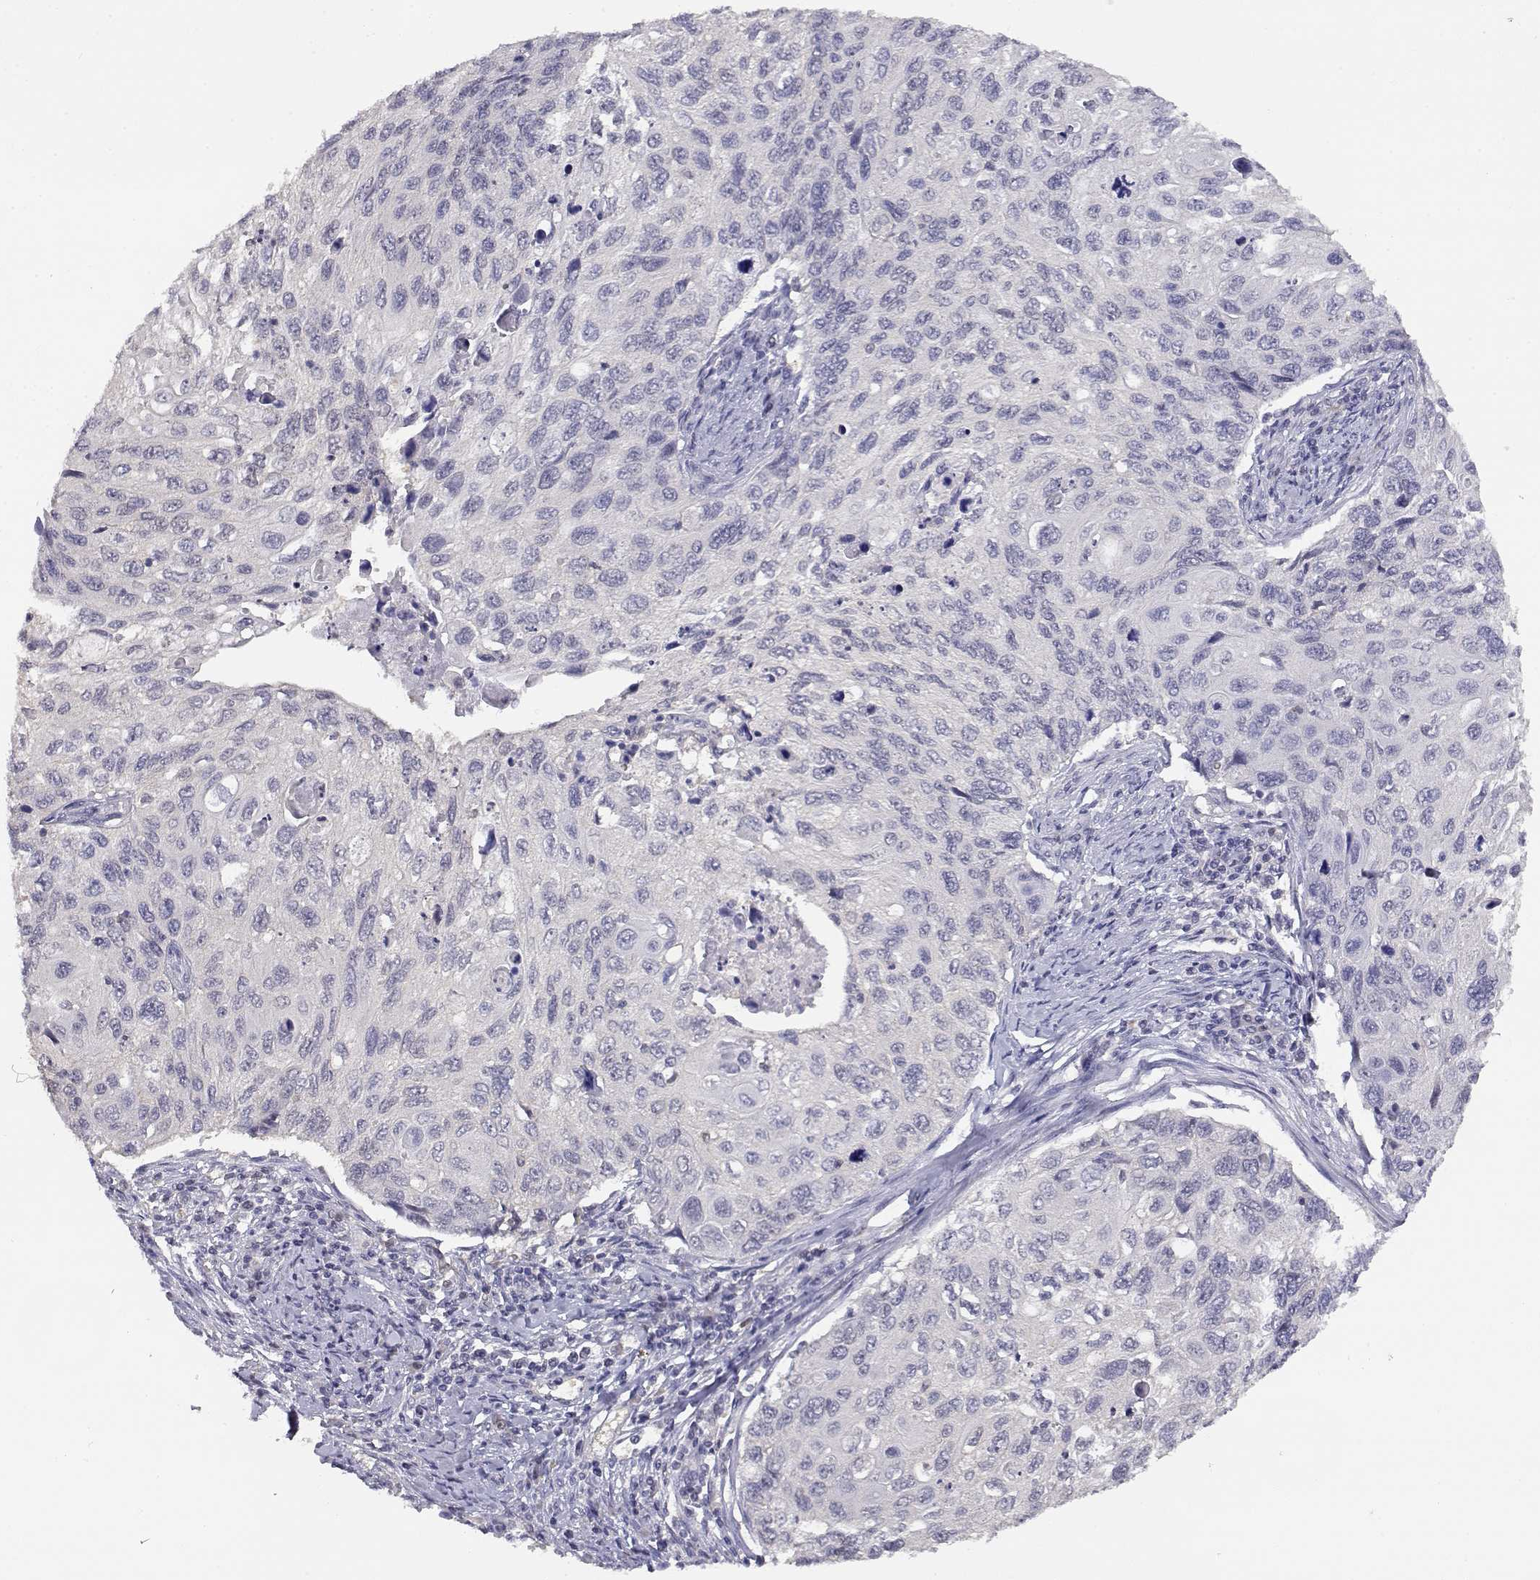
{"staining": {"intensity": "negative", "quantity": "none", "location": "none"}, "tissue": "cervical cancer", "cell_type": "Tumor cells", "image_type": "cancer", "snomed": [{"axis": "morphology", "description": "Squamous cell carcinoma, NOS"}, {"axis": "topography", "description": "Cervix"}], "caption": "A photomicrograph of cervical cancer (squamous cell carcinoma) stained for a protein demonstrates no brown staining in tumor cells.", "gene": "ADA", "patient": {"sex": "female", "age": 70}}